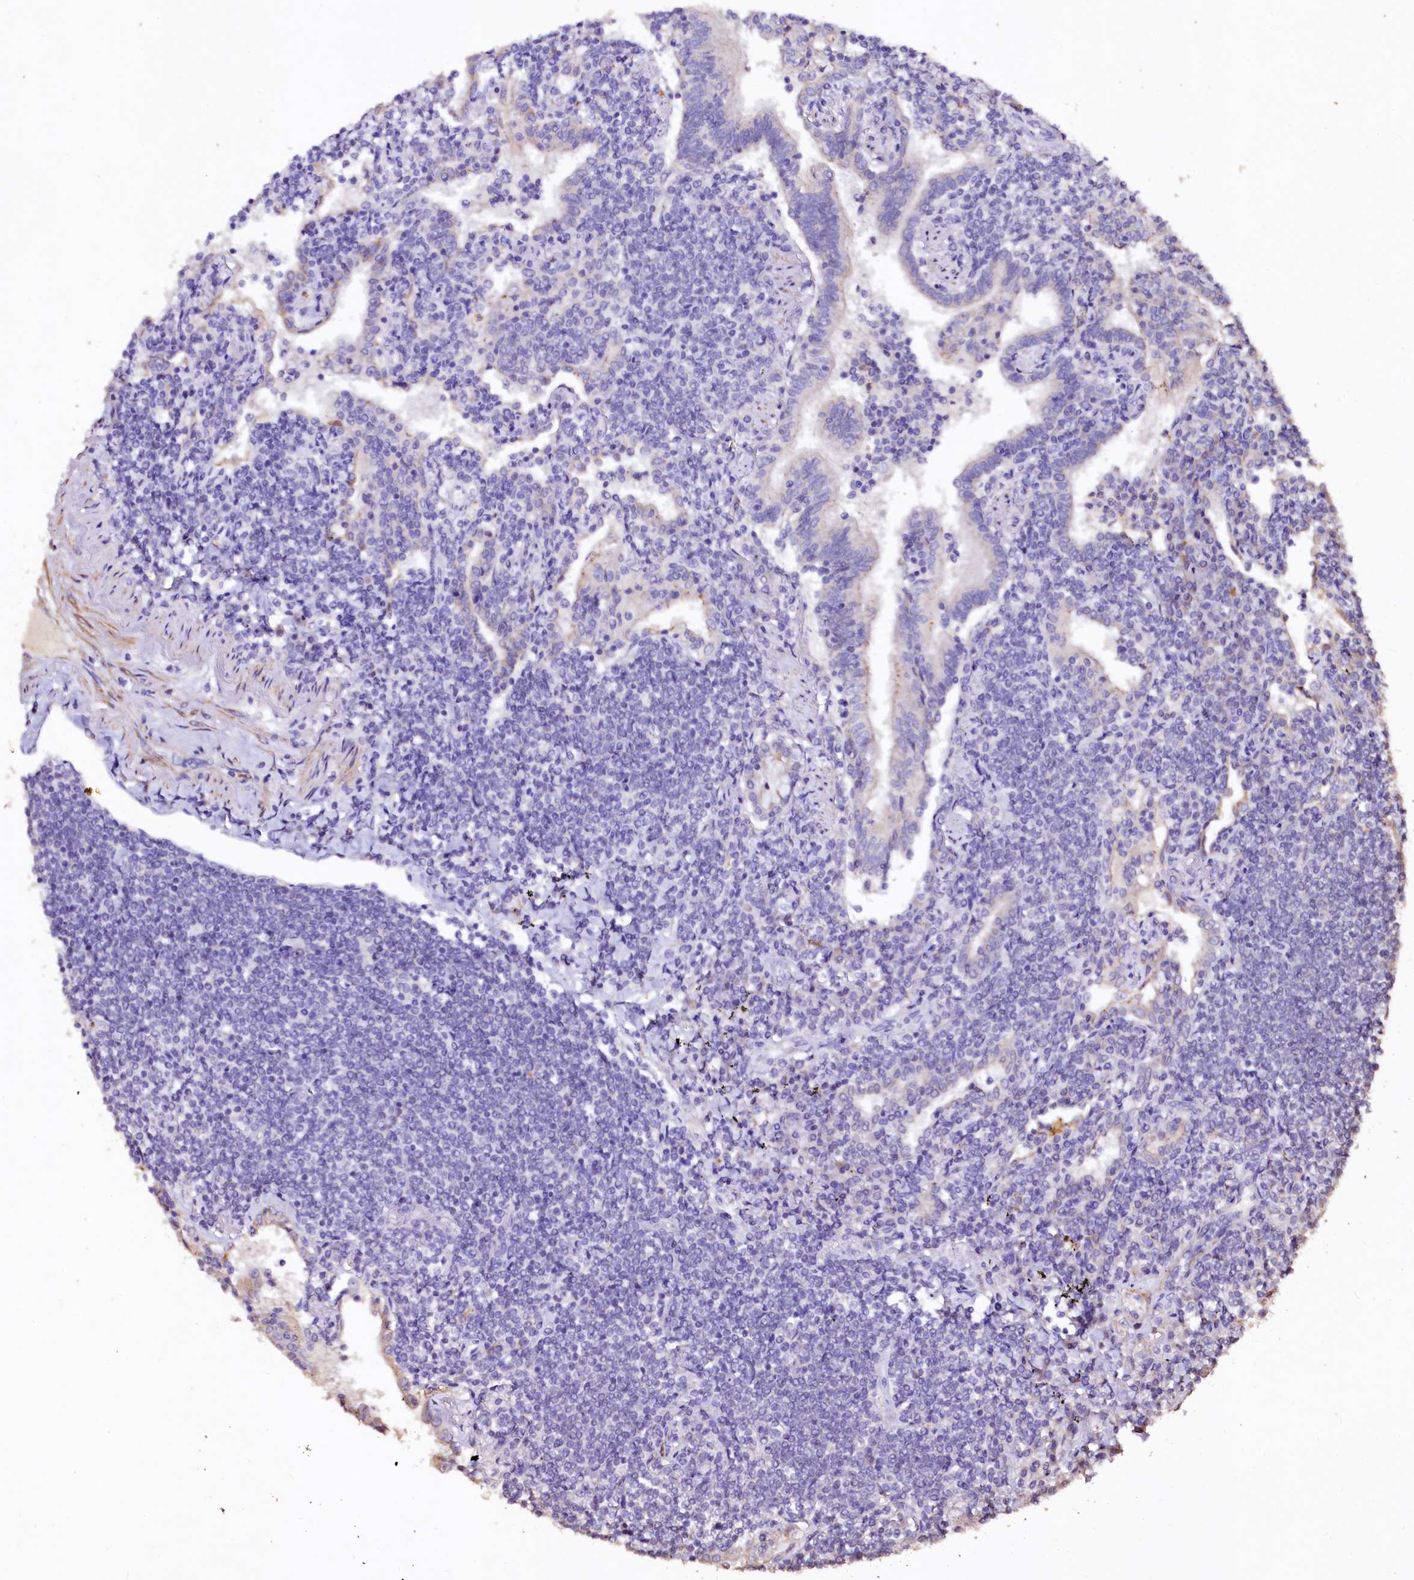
{"staining": {"intensity": "negative", "quantity": "none", "location": "none"}, "tissue": "lymphoma", "cell_type": "Tumor cells", "image_type": "cancer", "snomed": [{"axis": "morphology", "description": "Malignant lymphoma, non-Hodgkin's type, Low grade"}, {"axis": "topography", "description": "Lung"}], "caption": "This photomicrograph is of malignant lymphoma, non-Hodgkin's type (low-grade) stained with immunohistochemistry to label a protein in brown with the nuclei are counter-stained blue. There is no expression in tumor cells.", "gene": "VPS36", "patient": {"sex": "female", "age": 71}}